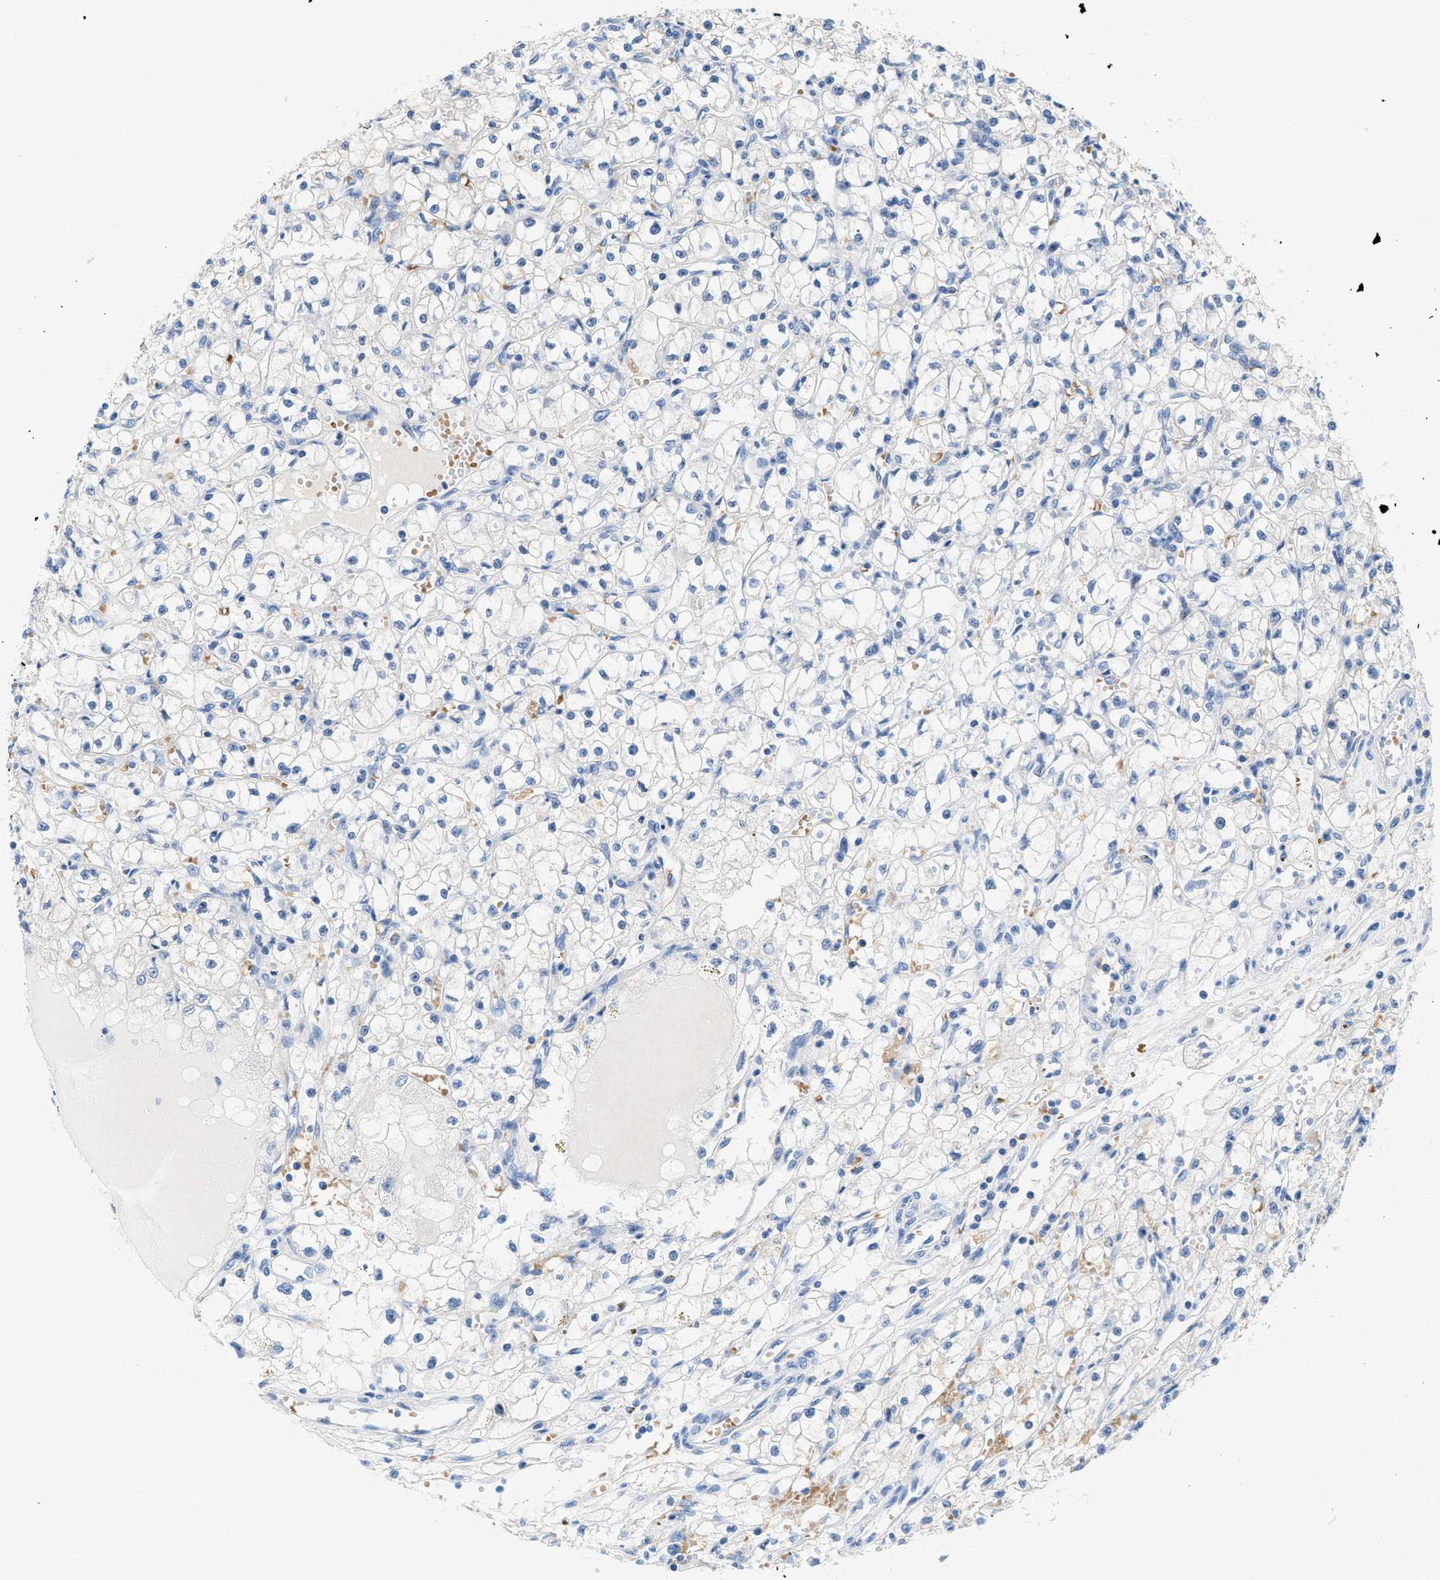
{"staining": {"intensity": "weak", "quantity": "<25%", "location": "cytoplasmic/membranous"}, "tissue": "renal cancer", "cell_type": "Tumor cells", "image_type": "cancer", "snomed": [{"axis": "morphology", "description": "Adenocarcinoma, NOS"}, {"axis": "topography", "description": "Kidney"}], "caption": "The image displays no significant positivity in tumor cells of renal cancer.", "gene": "BPGM", "patient": {"sex": "male", "age": 56}}